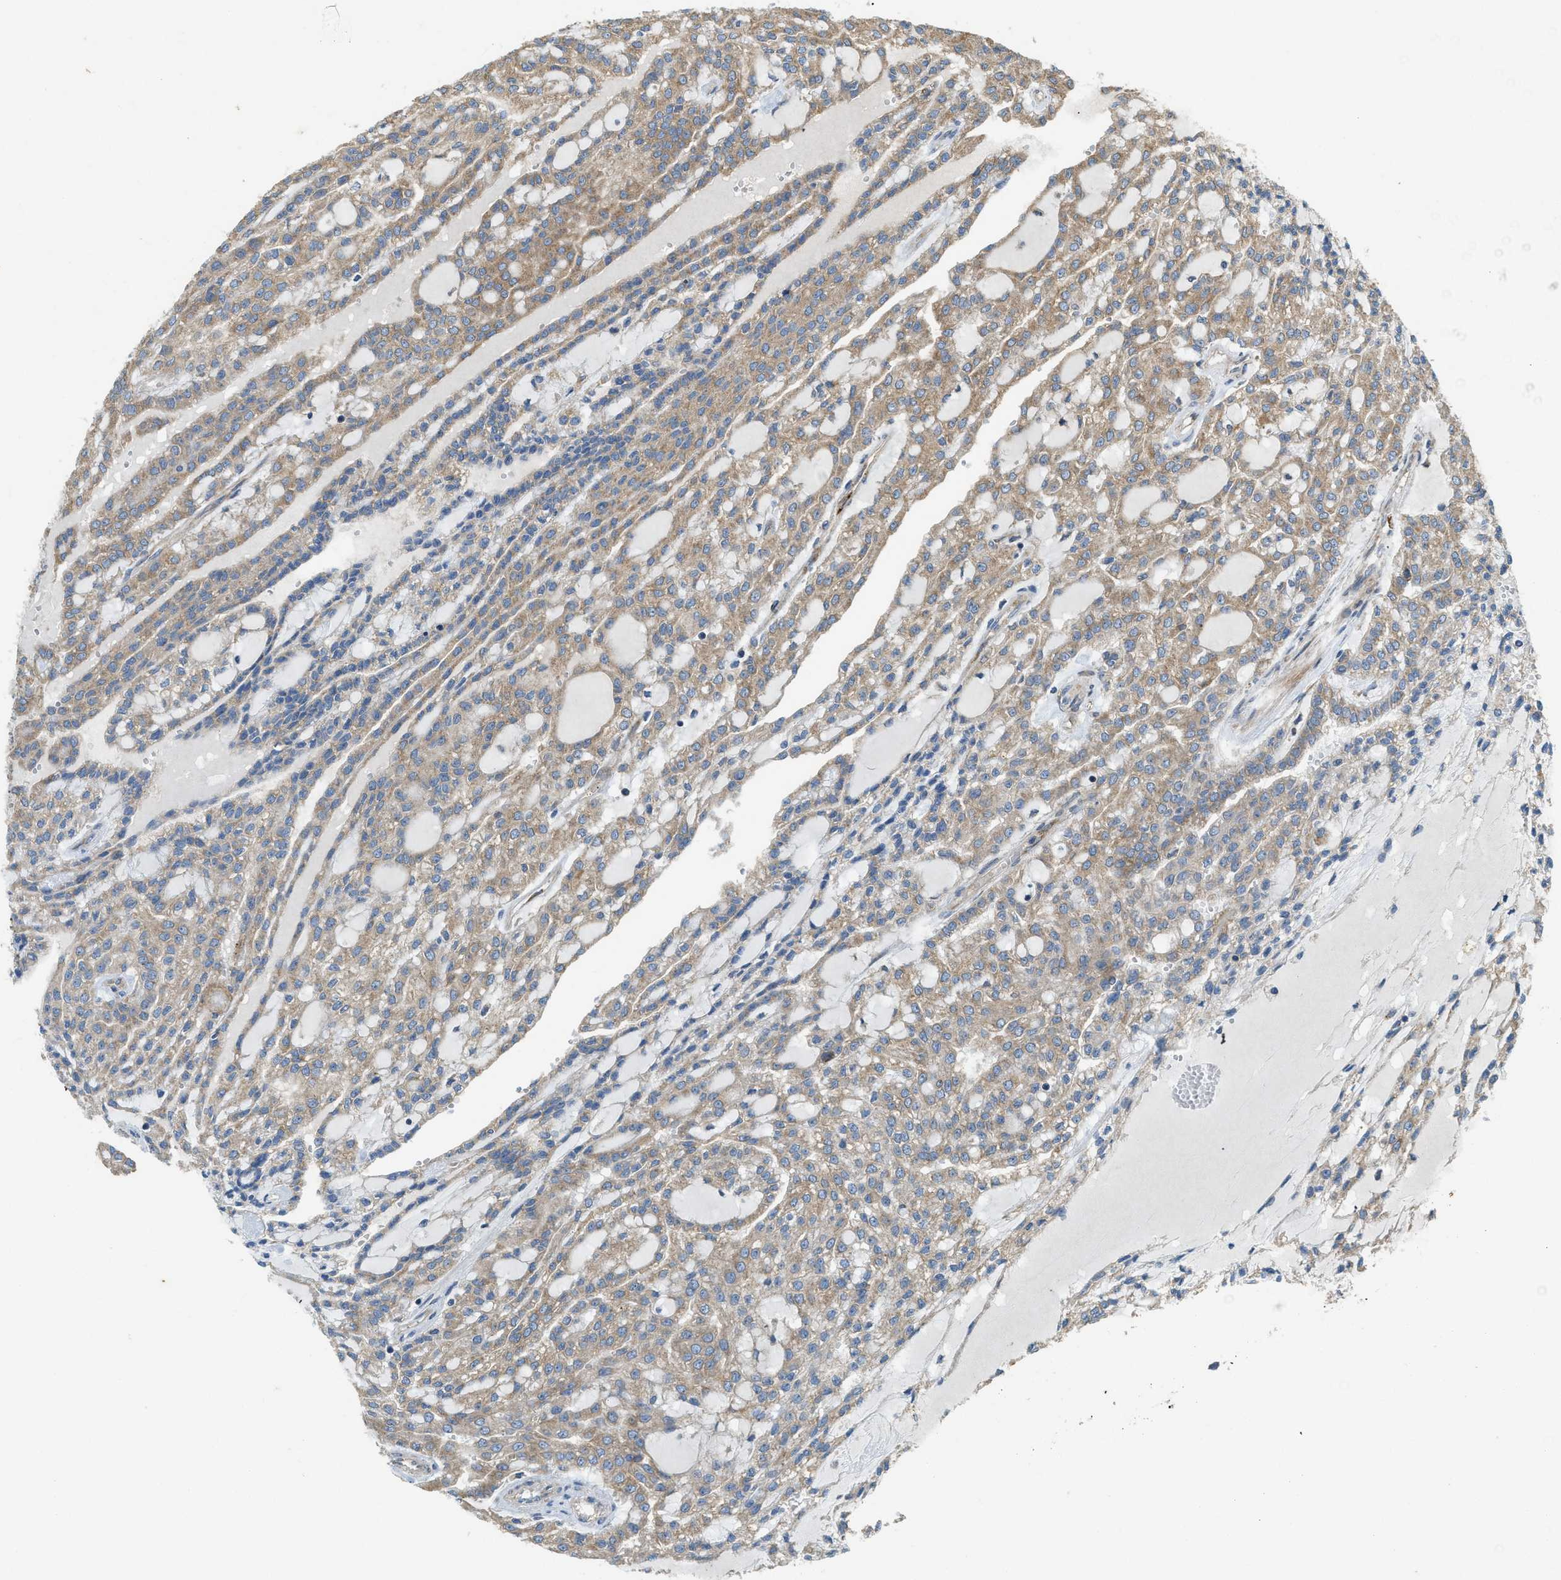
{"staining": {"intensity": "moderate", "quantity": ">75%", "location": "cytoplasmic/membranous"}, "tissue": "renal cancer", "cell_type": "Tumor cells", "image_type": "cancer", "snomed": [{"axis": "morphology", "description": "Adenocarcinoma, NOS"}, {"axis": "topography", "description": "Kidney"}], "caption": "Moderate cytoplasmic/membranous positivity is appreciated in about >75% of tumor cells in renal cancer (adenocarcinoma). The protein of interest is stained brown, and the nuclei are stained in blue (DAB (3,3'-diaminobenzidine) IHC with brightfield microscopy, high magnification).", "gene": "TMEM68", "patient": {"sex": "male", "age": 63}}